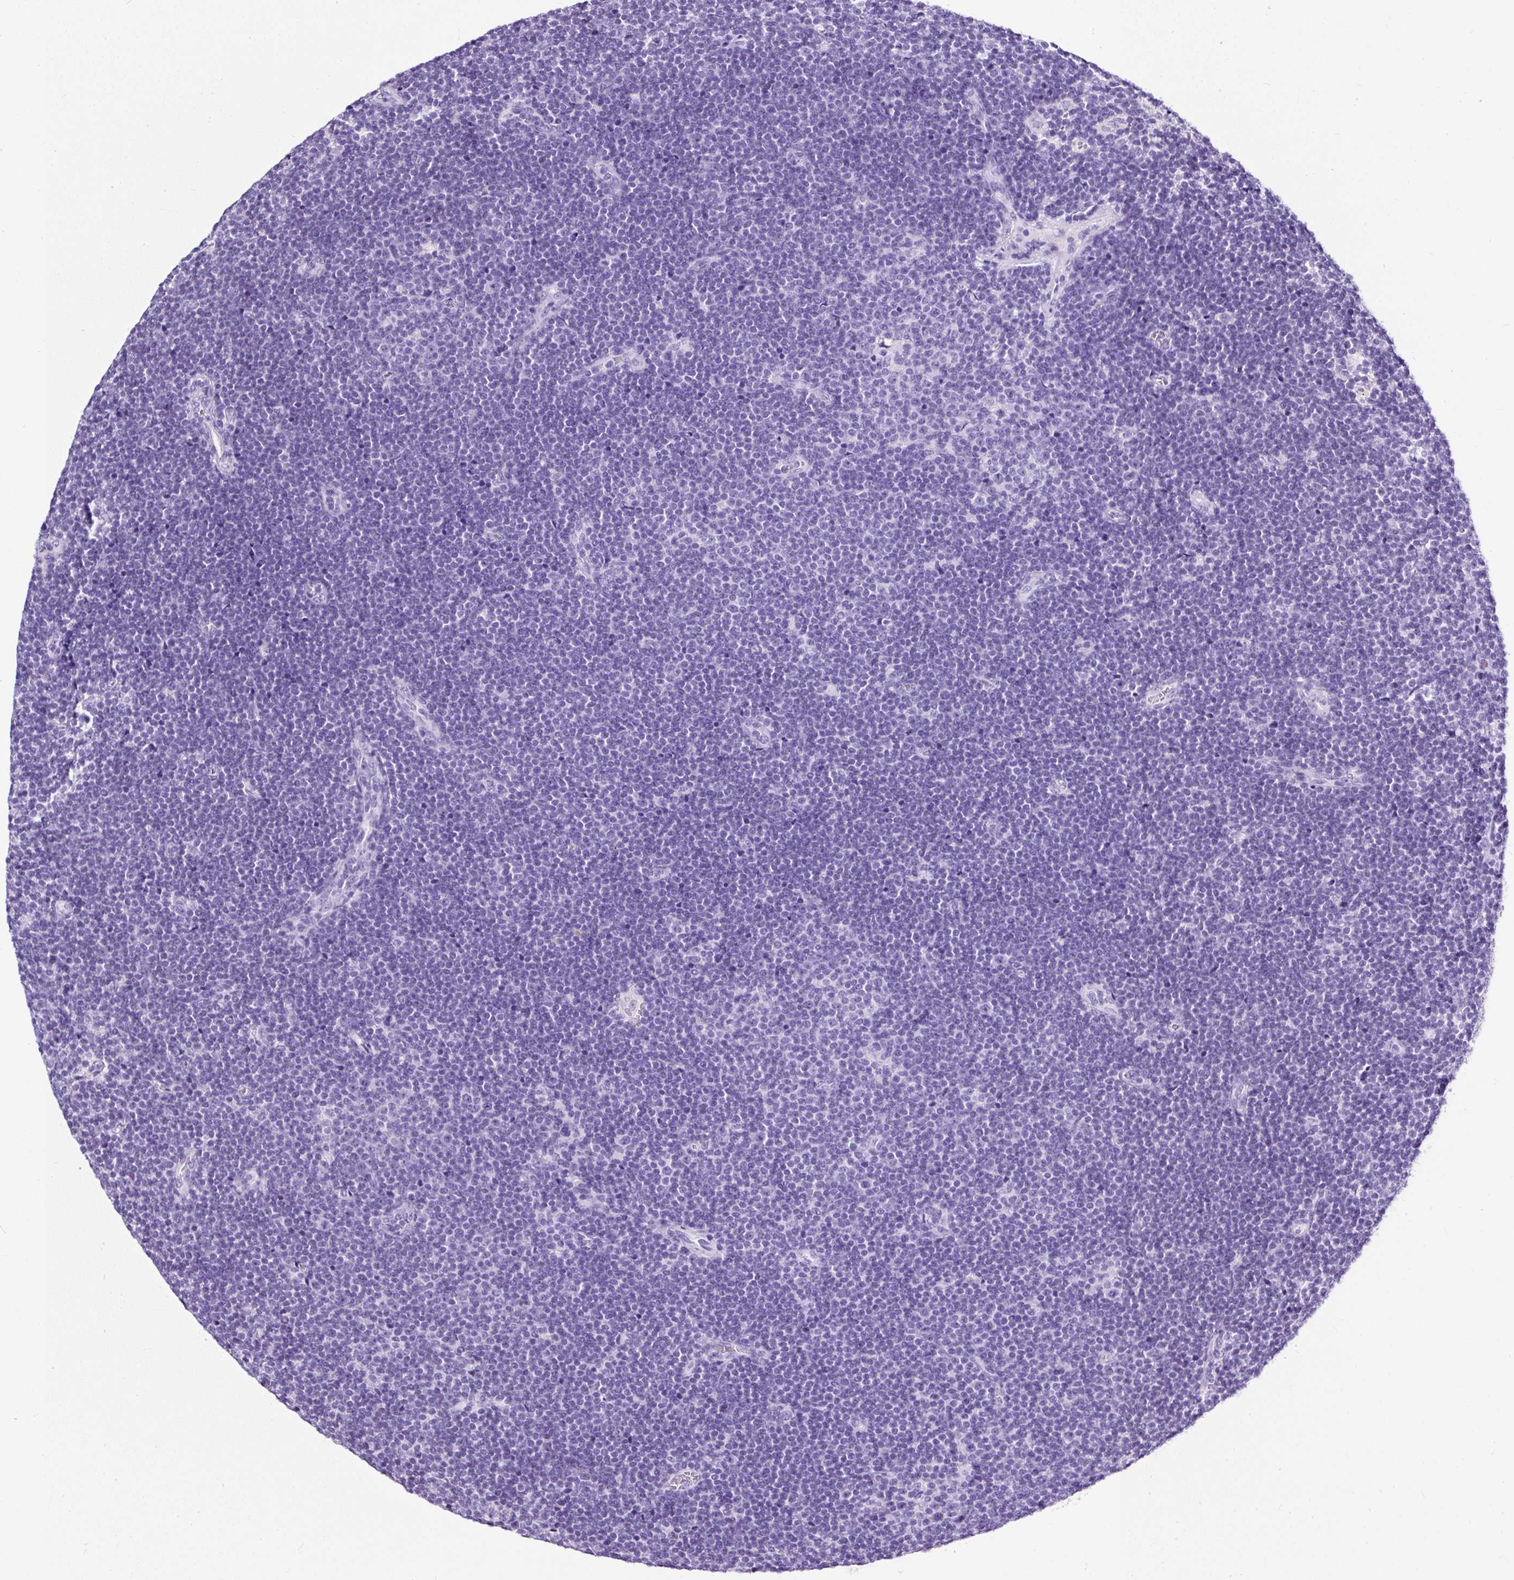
{"staining": {"intensity": "negative", "quantity": "none", "location": "none"}, "tissue": "lymphoma", "cell_type": "Tumor cells", "image_type": "cancer", "snomed": [{"axis": "morphology", "description": "Malignant lymphoma, non-Hodgkin's type, Low grade"}, {"axis": "topography", "description": "Lymph node"}], "caption": "Protein analysis of low-grade malignant lymphoma, non-Hodgkin's type shows no significant expression in tumor cells. The staining was performed using DAB (3,3'-diaminobenzidine) to visualize the protein expression in brown, while the nuclei were stained in blue with hematoxylin (Magnification: 20x).", "gene": "NTS", "patient": {"sex": "male", "age": 48}}